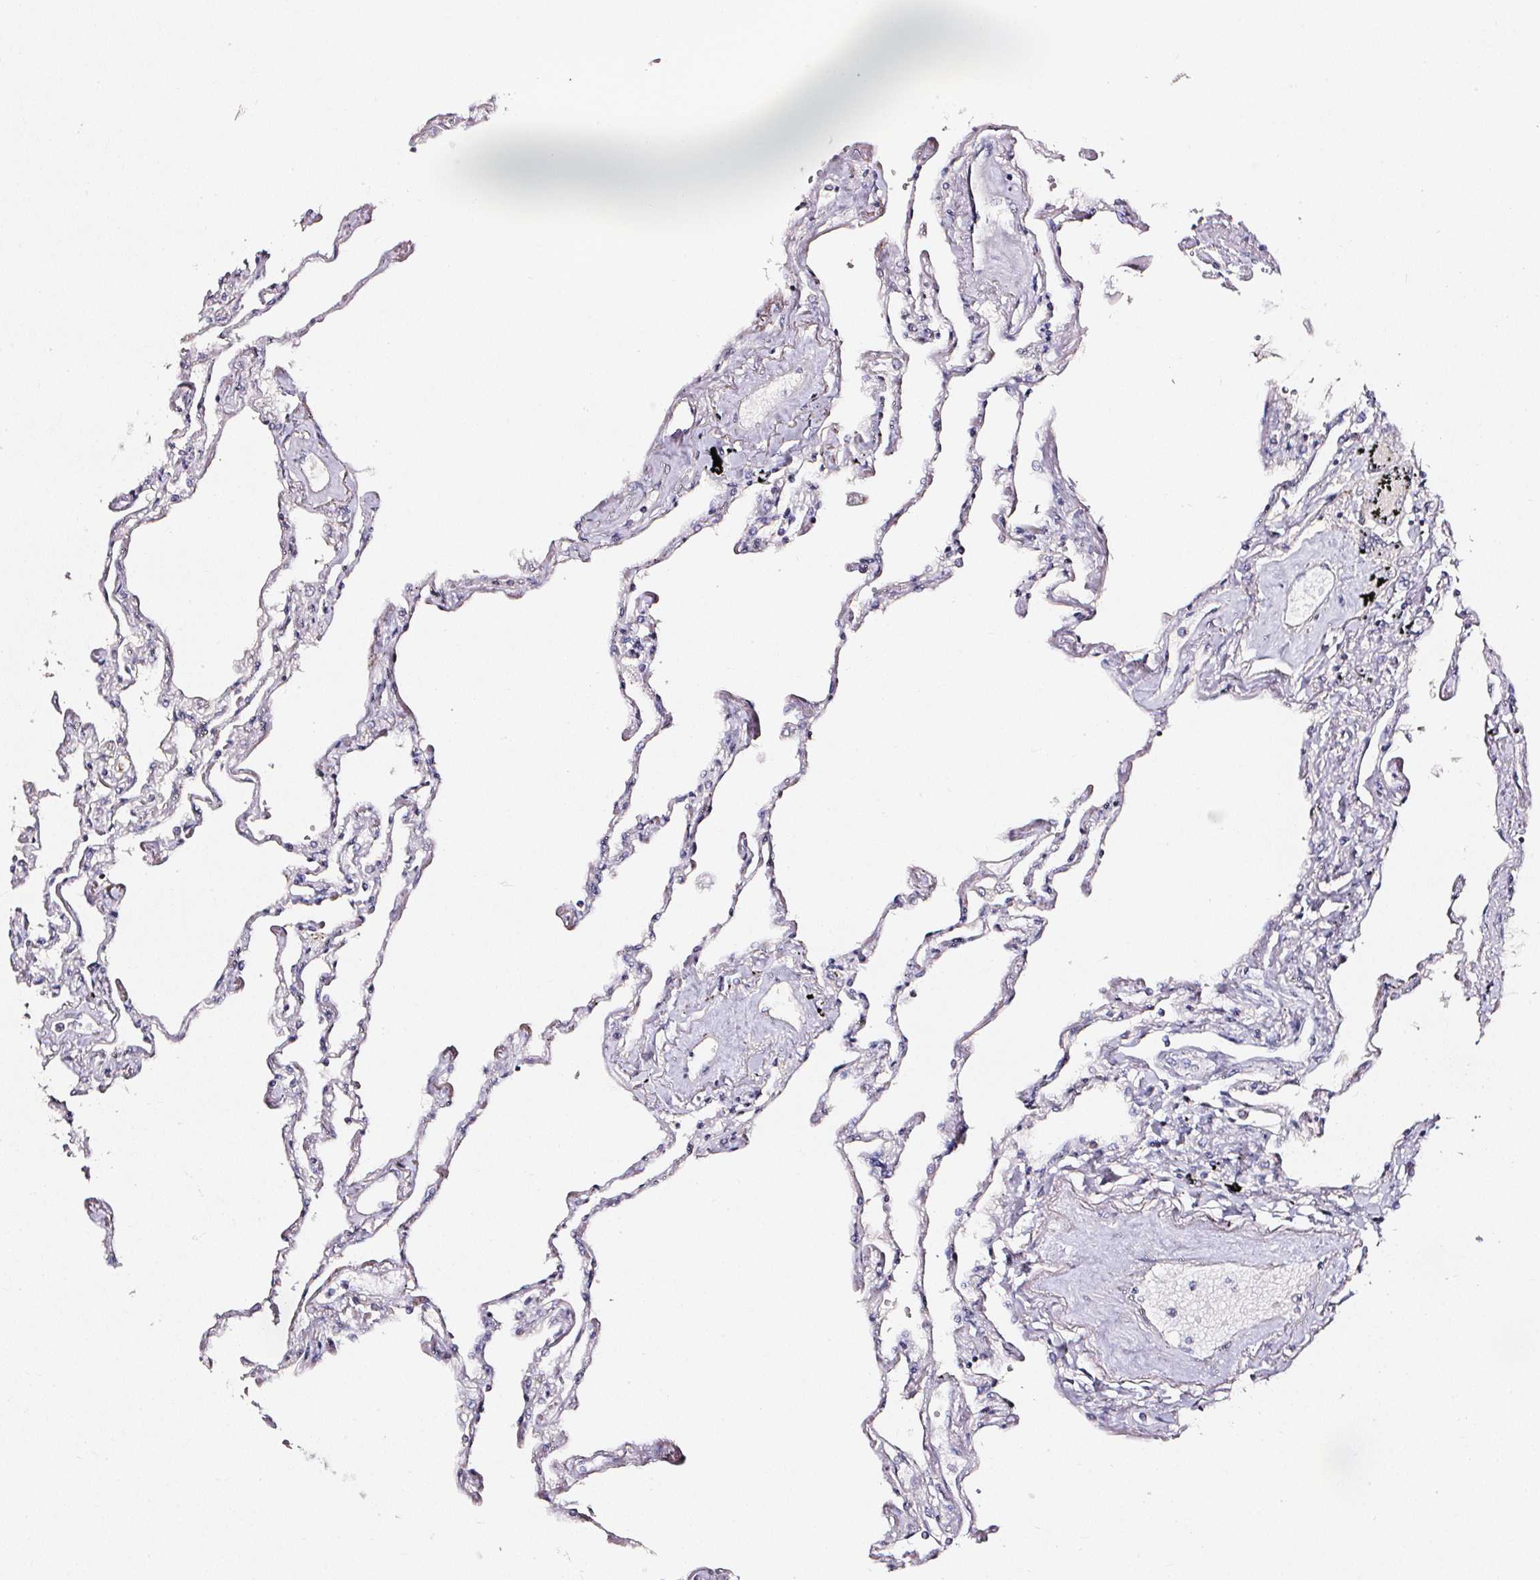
{"staining": {"intensity": "negative", "quantity": "none", "location": "none"}, "tissue": "lung", "cell_type": "Alveolar cells", "image_type": "normal", "snomed": [{"axis": "morphology", "description": "Normal tissue, NOS"}, {"axis": "topography", "description": "Lung"}], "caption": "Image shows no protein positivity in alveolar cells of normal lung.", "gene": "NTRK1", "patient": {"sex": "female", "age": 67}}